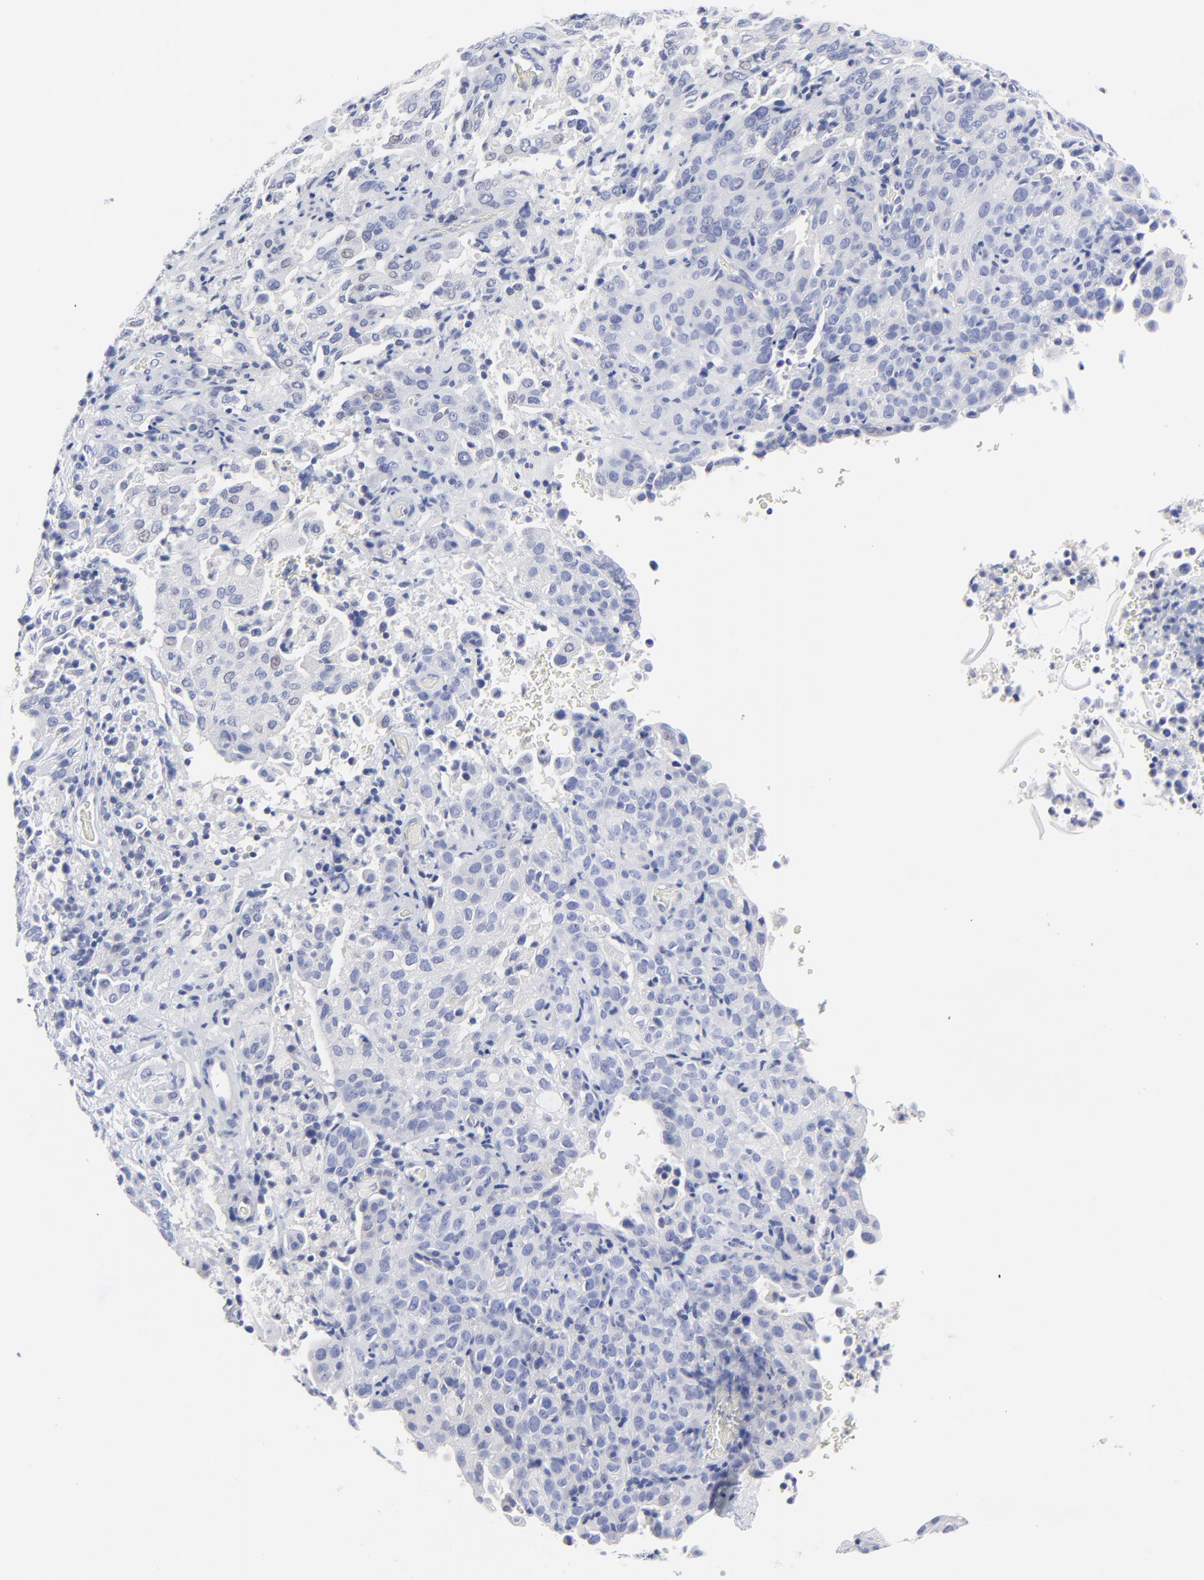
{"staining": {"intensity": "negative", "quantity": "none", "location": "none"}, "tissue": "cervical cancer", "cell_type": "Tumor cells", "image_type": "cancer", "snomed": [{"axis": "morphology", "description": "Squamous cell carcinoma, NOS"}, {"axis": "topography", "description": "Cervix"}], "caption": "Squamous cell carcinoma (cervical) was stained to show a protein in brown. There is no significant expression in tumor cells.", "gene": "PSD3", "patient": {"sex": "female", "age": 41}}